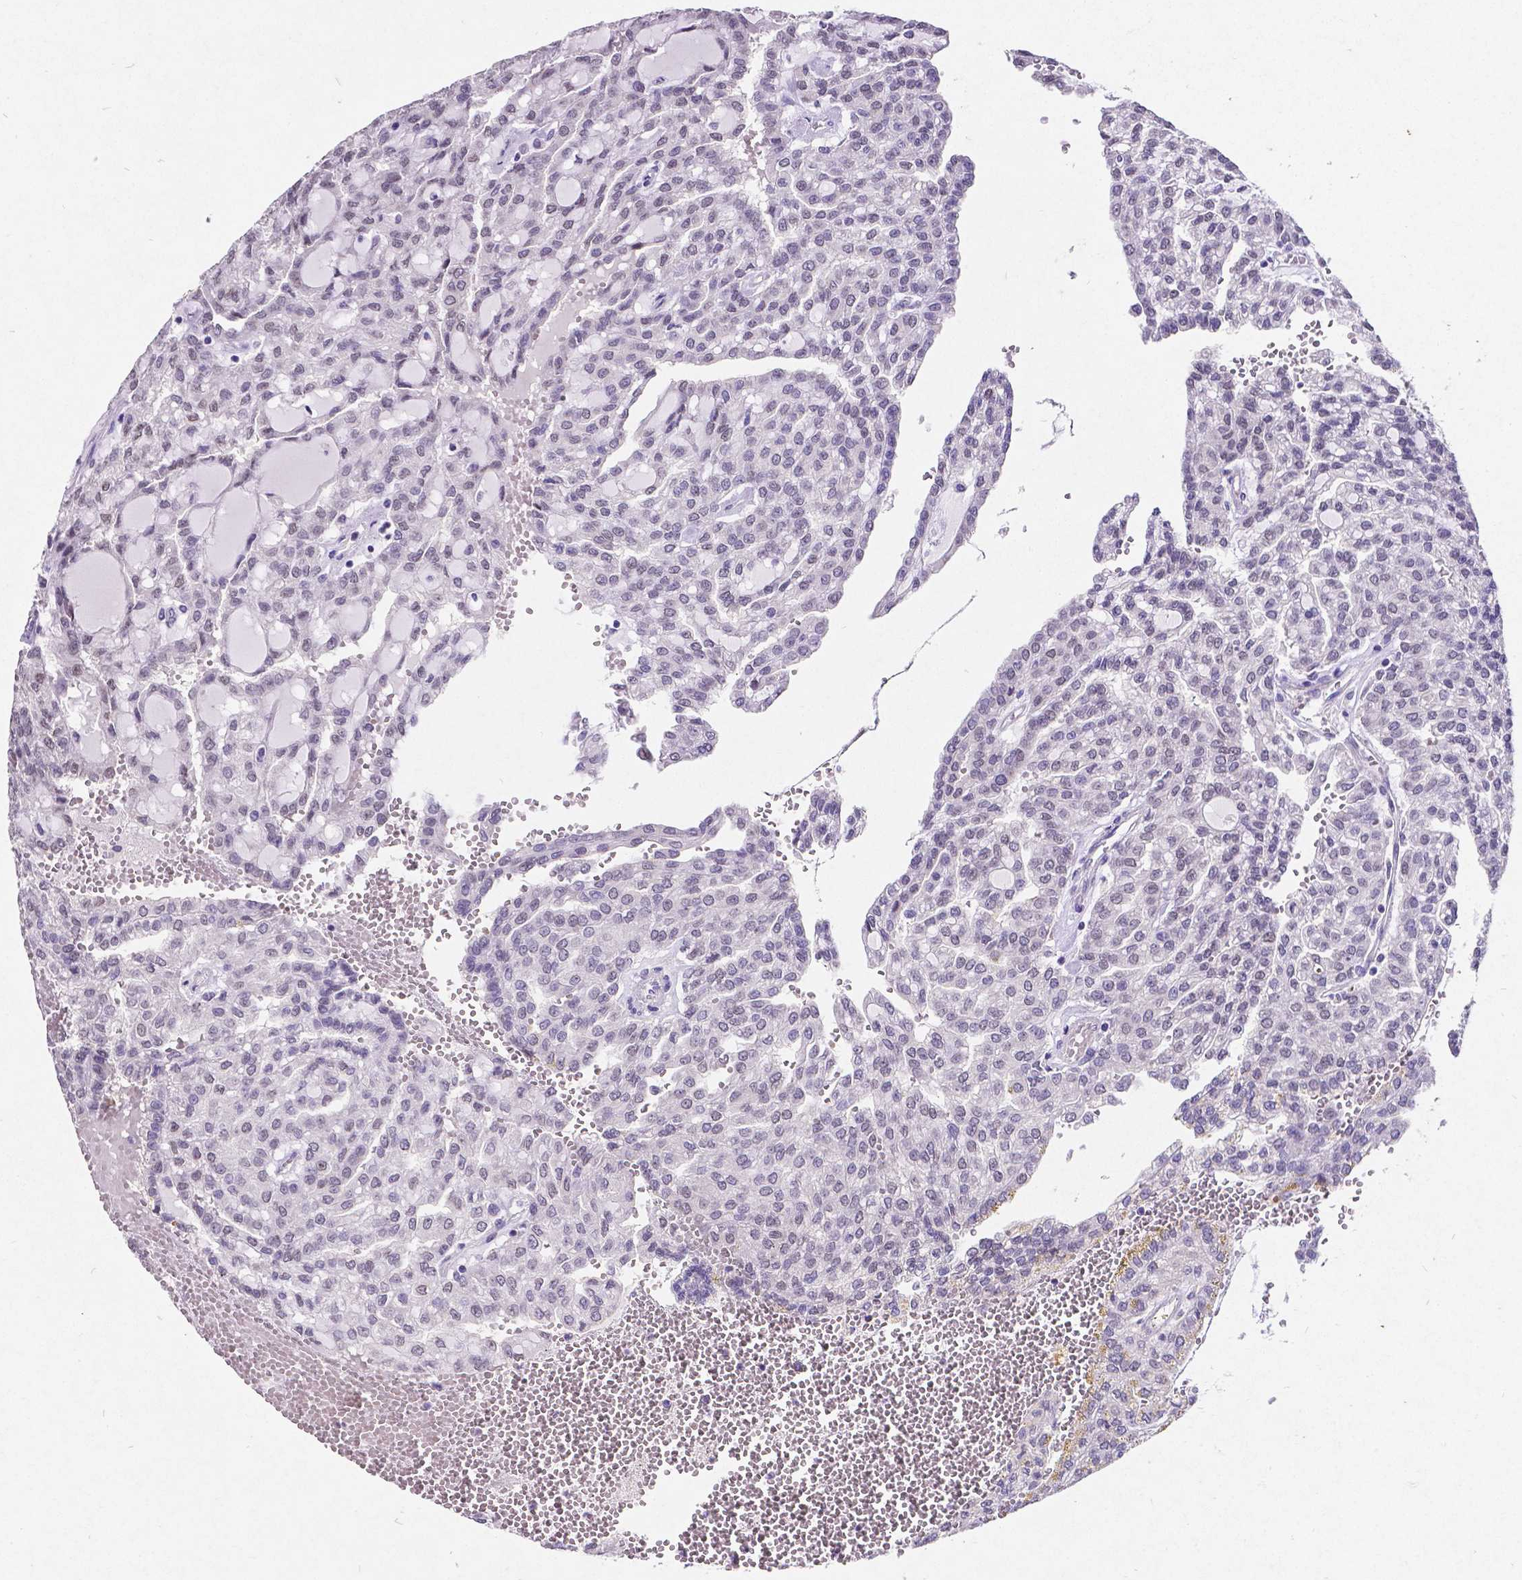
{"staining": {"intensity": "negative", "quantity": "none", "location": "none"}, "tissue": "renal cancer", "cell_type": "Tumor cells", "image_type": "cancer", "snomed": [{"axis": "morphology", "description": "Adenocarcinoma, NOS"}, {"axis": "topography", "description": "Kidney"}], "caption": "DAB (3,3'-diaminobenzidine) immunohistochemical staining of human renal cancer (adenocarcinoma) displays no significant positivity in tumor cells.", "gene": "SATB2", "patient": {"sex": "male", "age": 63}}